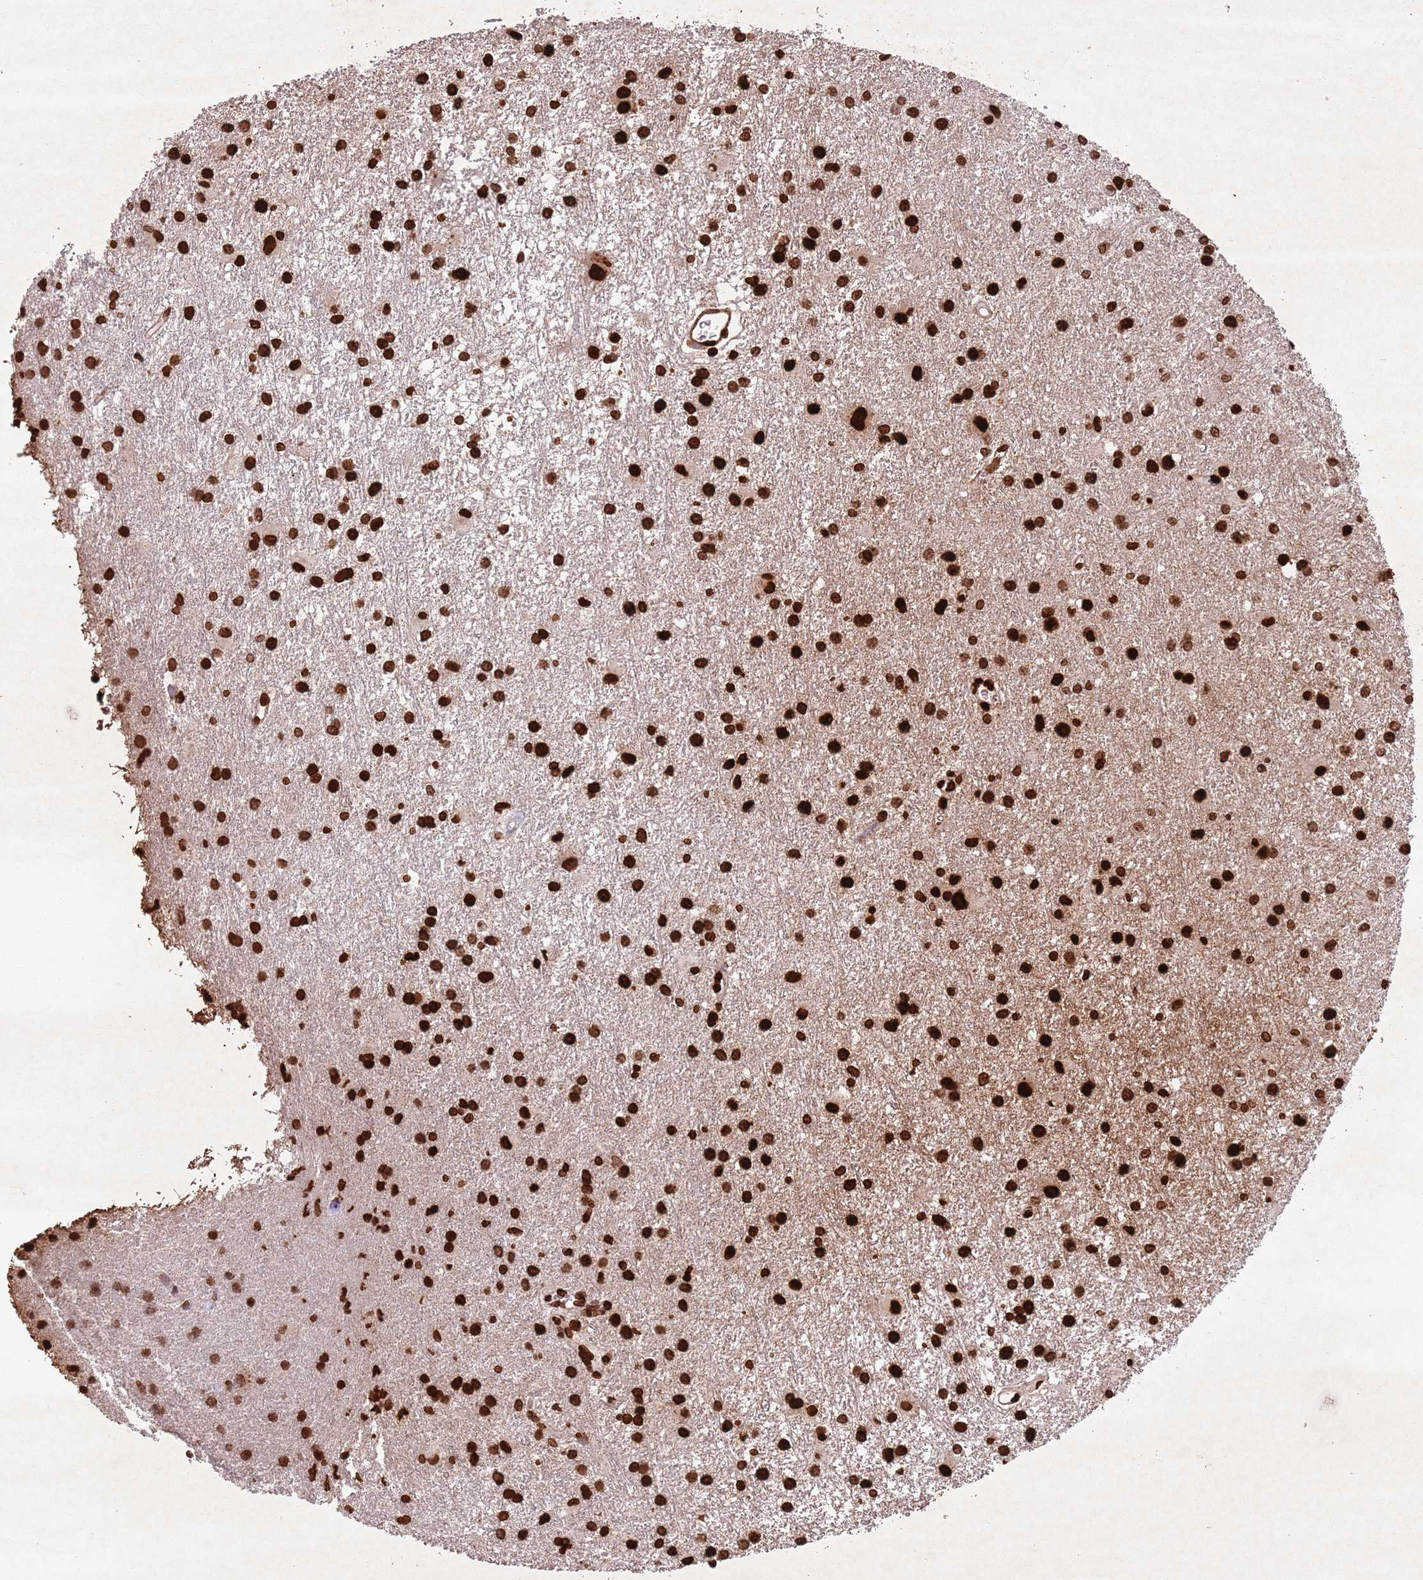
{"staining": {"intensity": "strong", "quantity": ">75%", "location": "nuclear"}, "tissue": "glioma", "cell_type": "Tumor cells", "image_type": "cancer", "snomed": [{"axis": "morphology", "description": "Glioma, malignant, High grade"}, {"axis": "topography", "description": "Brain"}], "caption": "Immunohistochemical staining of human high-grade glioma (malignant) exhibits high levels of strong nuclear protein positivity in about >75% of tumor cells.", "gene": "CCNI", "patient": {"sex": "female", "age": 50}}